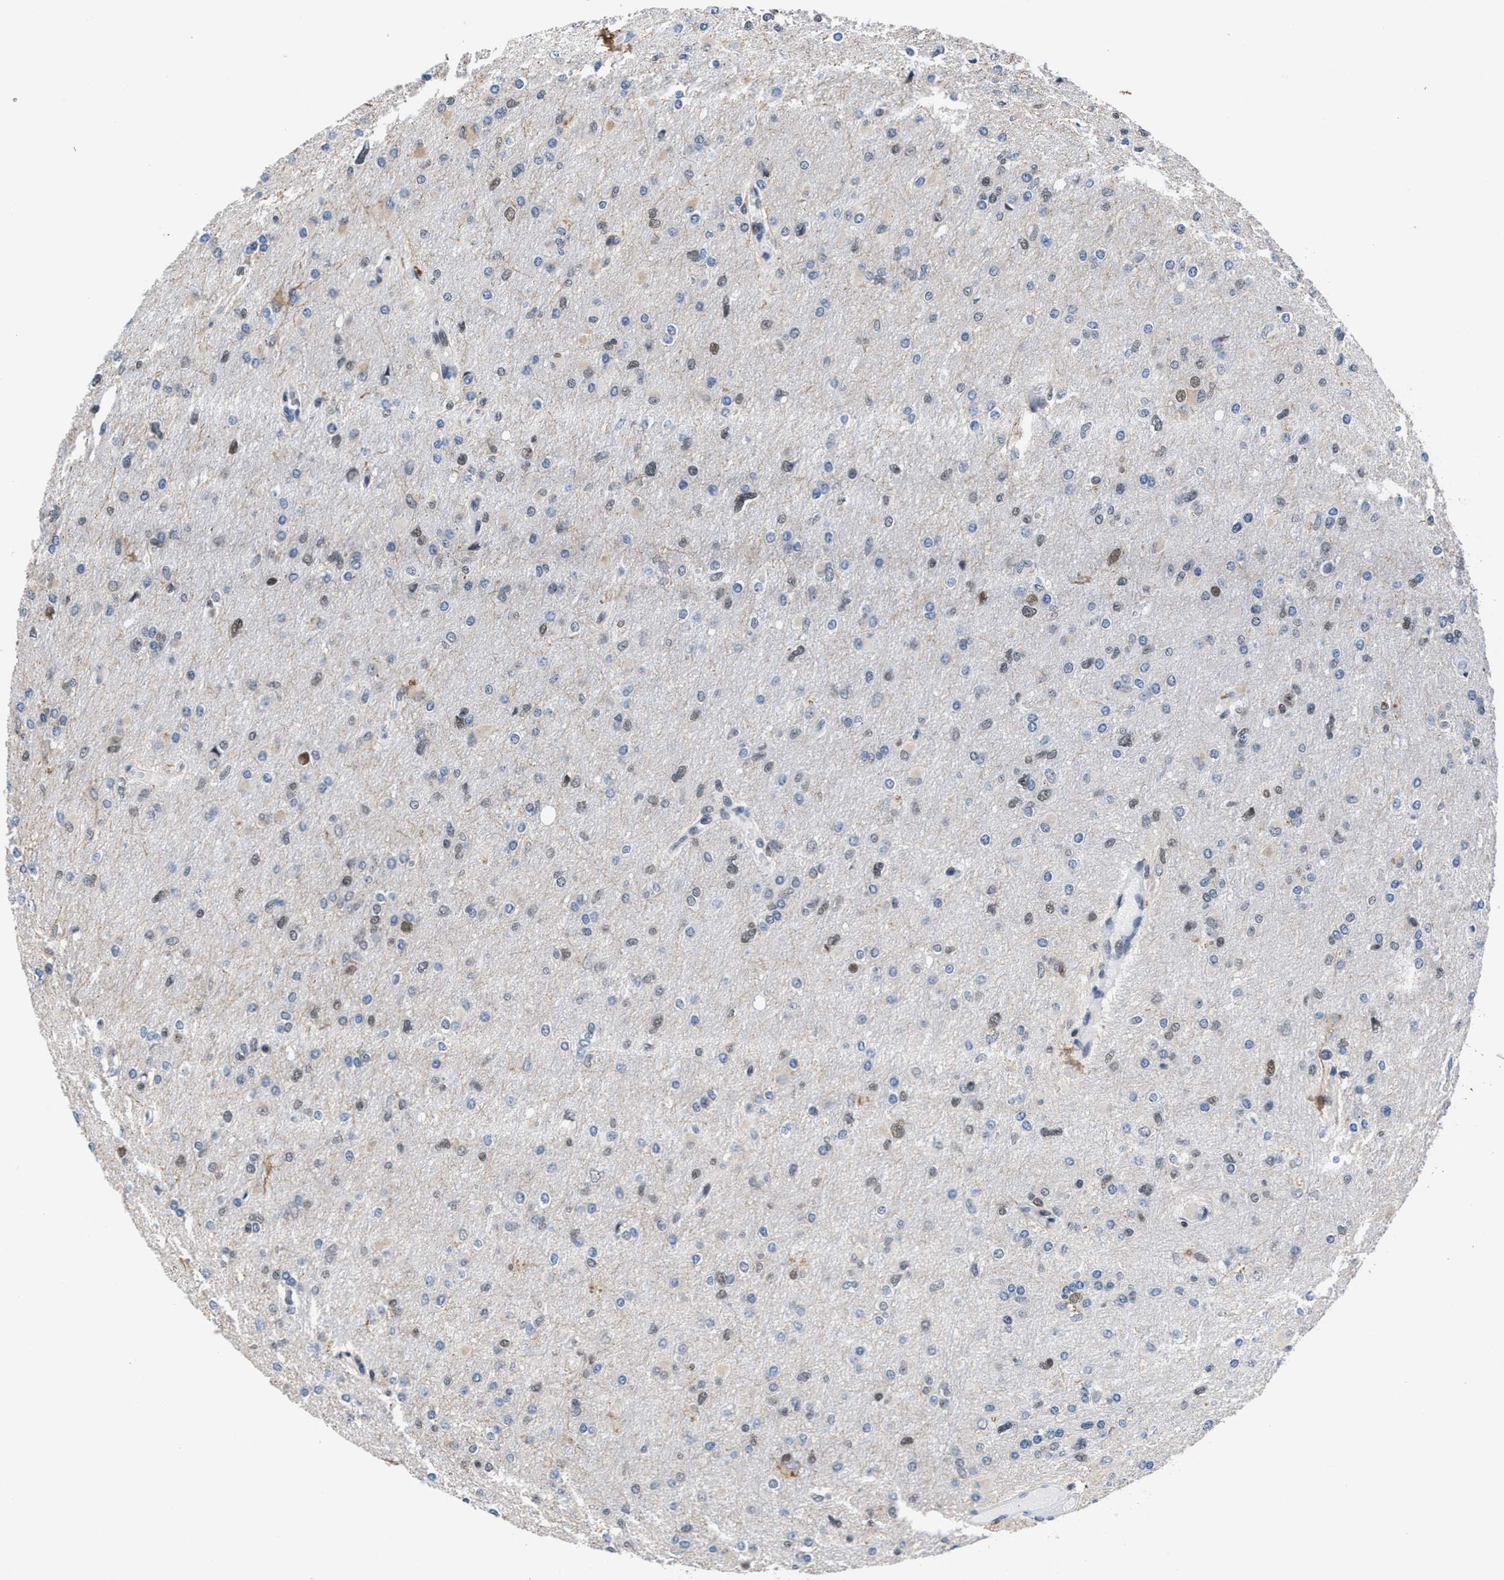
{"staining": {"intensity": "weak", "quantity": "<25%", "location": "nuclear"}, "tissue": "glioma", "cell_type": "Tumor cells", "image_type": "cancer", "snomed": [{"axis": "morphology", "description": "Glioma, malignant, High grade"}, {"axis": "topography", "description": "Cerebral cortex"}], "caption": "Human malignant glioma (high-grade) stained for a protein using immunohistochemistry displays no staining in tumor cells.", "gene": "WDR81", "patient": {"sex": "female", "age": 36}}